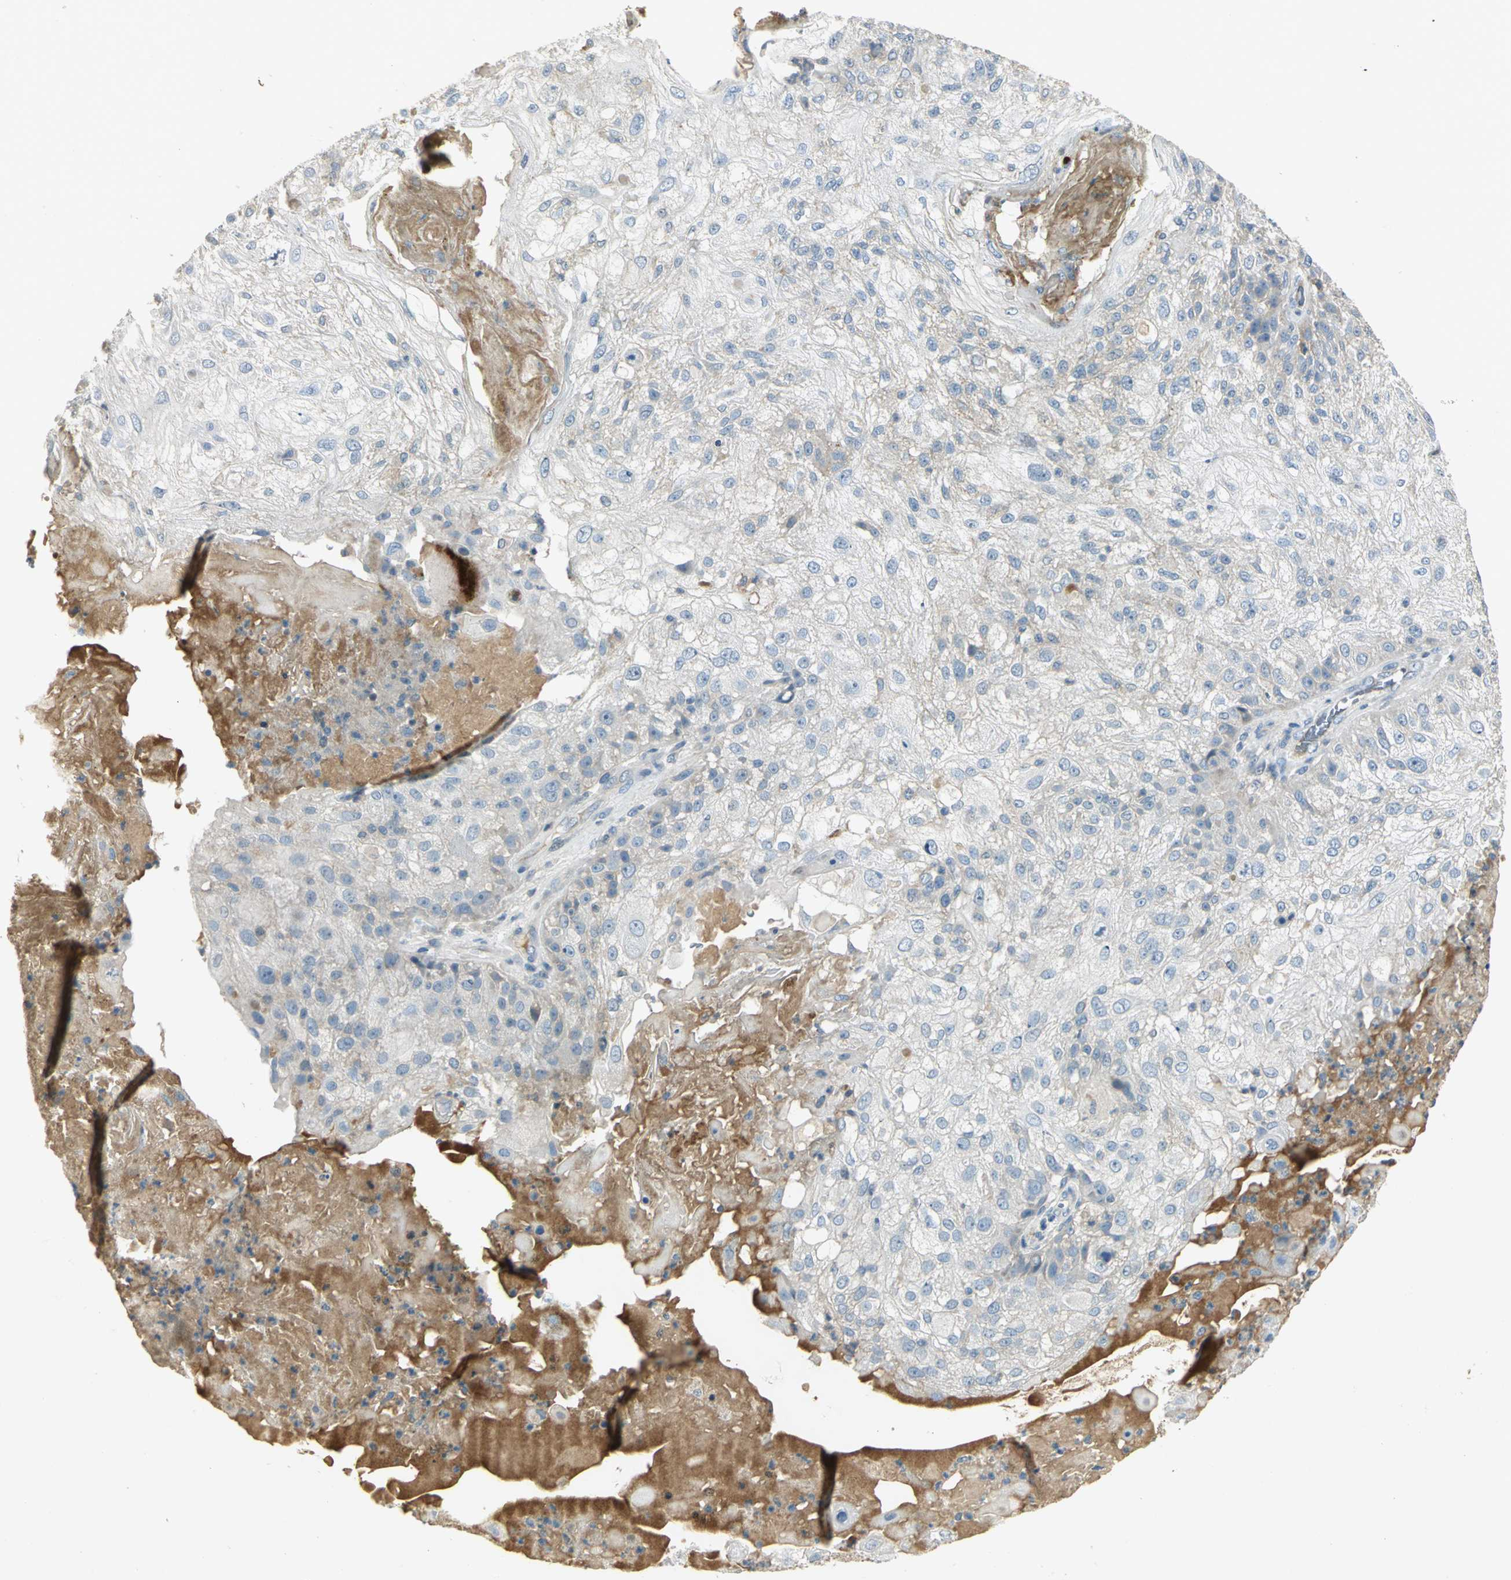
{"staining": {"intensity": "negative", "quantity": "none", "location": "none"}, "tissue": "skin cancer", "cell_type": "Tumor cells", "image_type": "cancer", "snomed": [{"axis": "morphology", "description": "Normal tissue, NOS"}, {"axis": "morphology", "description": "Squamous cell carcinoma, NOS"}, {"axis": "topography", "description": "Skin"}], "caption": "Micrograph shows no protein expression in tumor cells of squamous cell carcinoma (skin) tissue.", "gene": "PROC", "patient": {"sex": "female", "age": 83}}